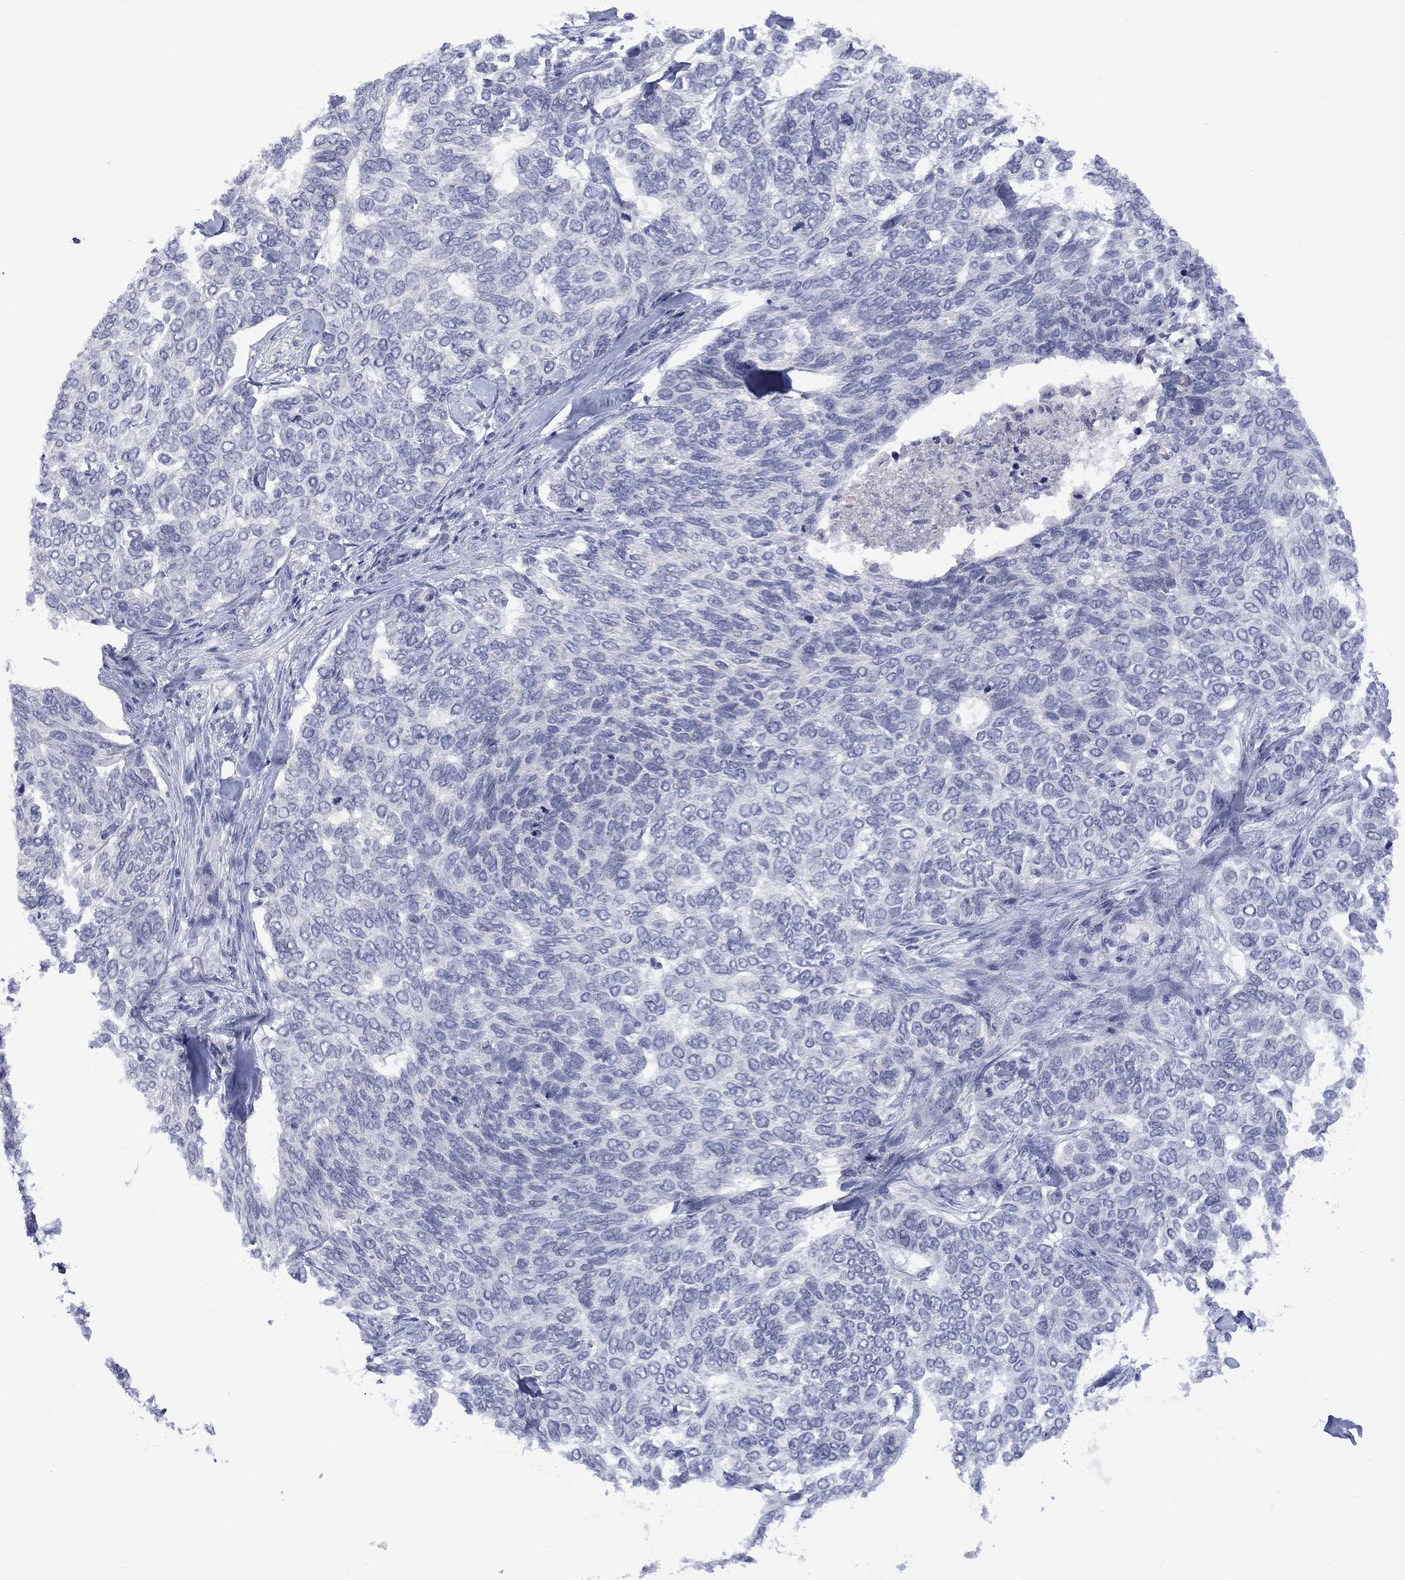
{"staining": {"intensity": "negative", "quantity": "none", "location": "none"}, "tissue": "skin cancer", "cell_type": "Tumor cells", "image_type": "cancer", "snomed": [{"axis": "morphology", "description": "Basal cell carcinoma"}, {"axis": "topography", "description": "Skin"}], "caption": "IHC histopathology image of neoplastic tissue: human skin cancer stained with DAB demonstrates no significant protein expression in tumor cells.", "gene": "NSMF", "patient": {"sex": "female", "age": 65}}